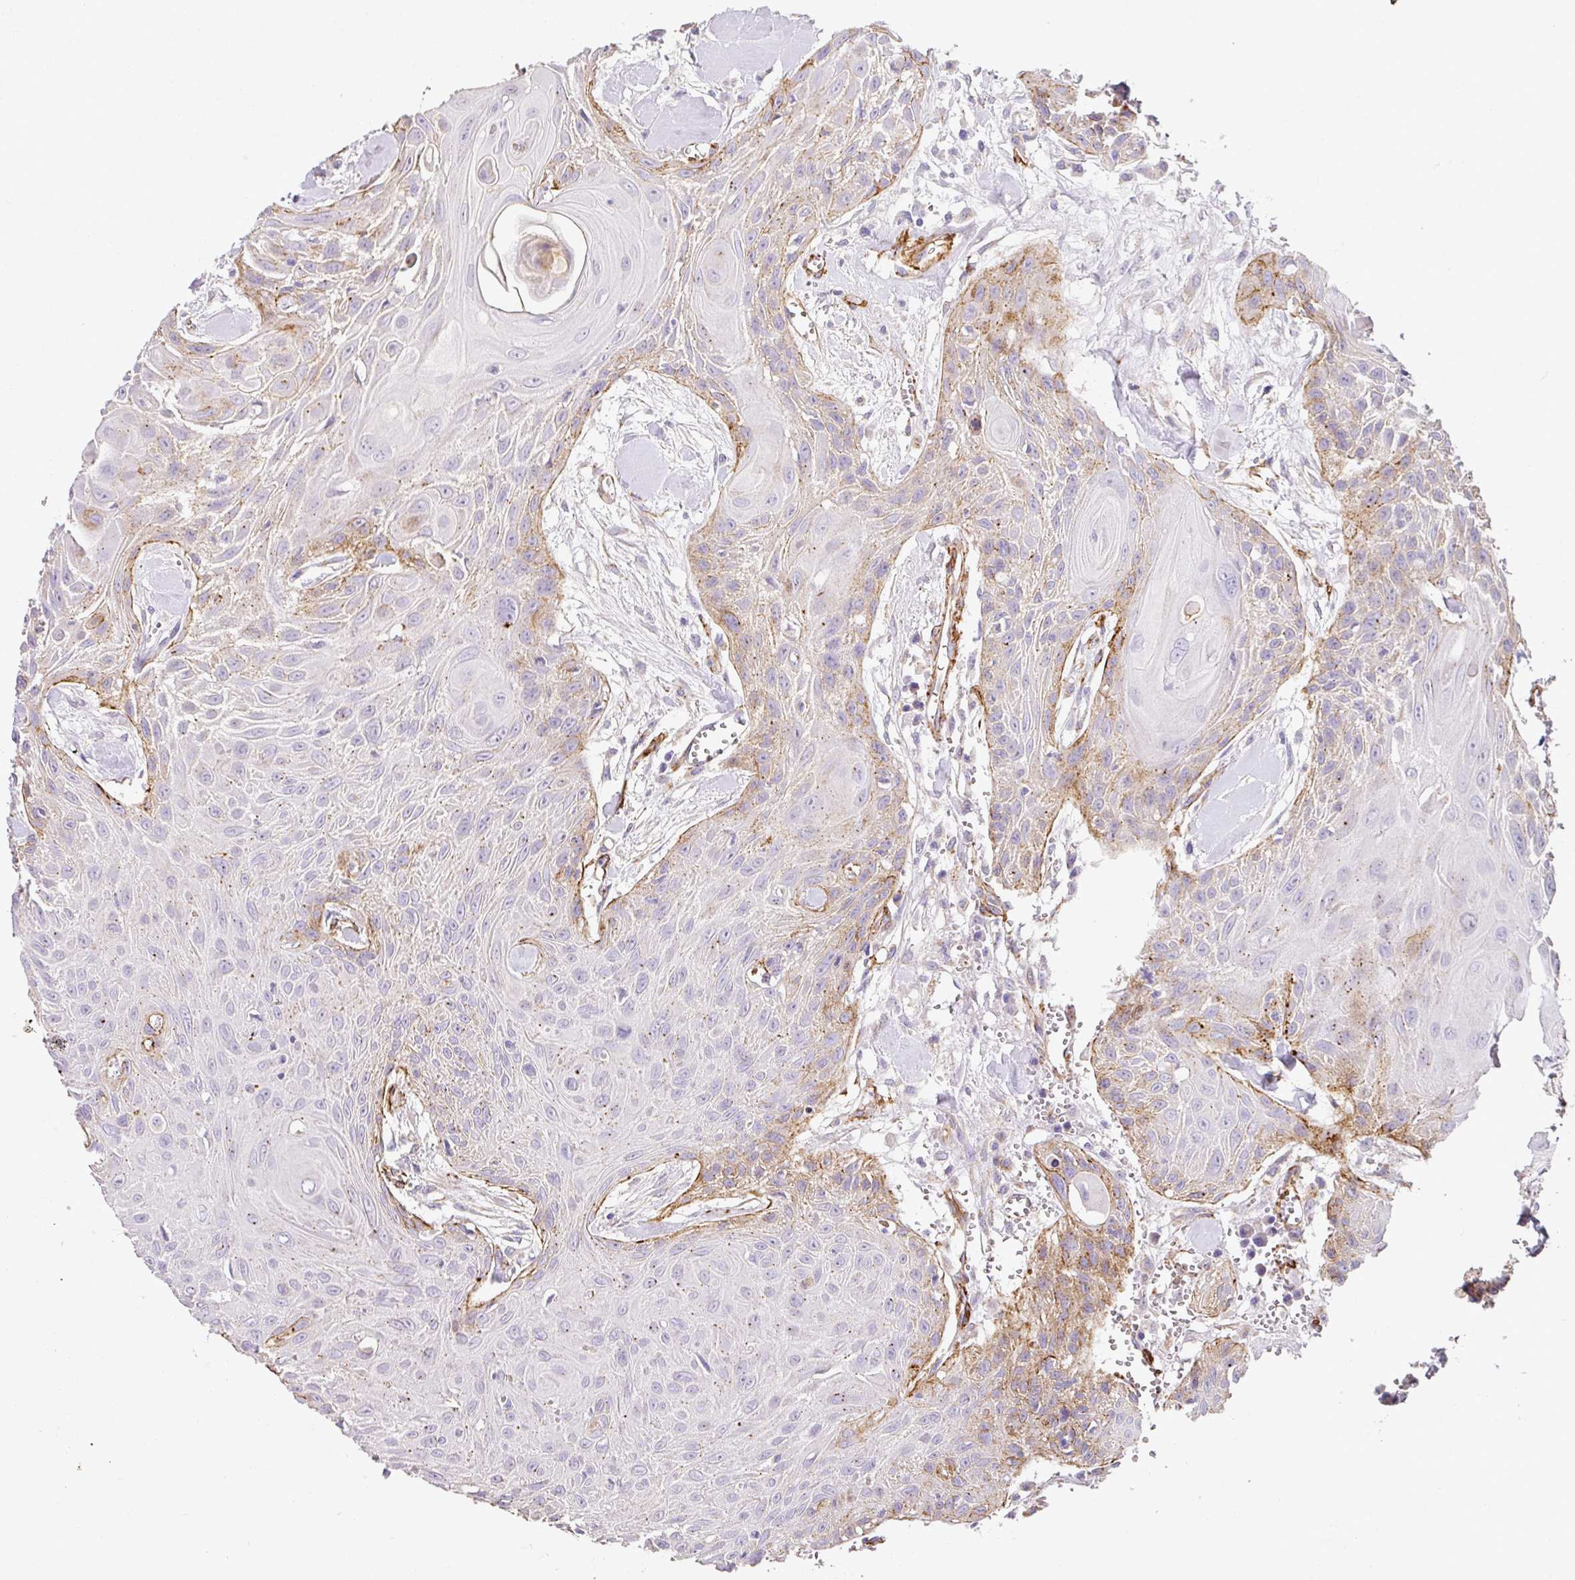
{"staining": {"intensity": "moderate", "quantity": "<25%", "location": "cytoplasmic/membranous"}, "tissue": "head and neck cancer", "cell_type": "Tumor cells", "image_type": "cancer", "snomed": [{"axis": "morphology", "description": "Squamous cell carcinoma, NOS"}, {"axis": "topography", "description": "Lymph node"}, {"axis": "topography", "description": "Salivary gland"}, {"axis": "topography", "description": "Head-Neck"}], "caption": "Head and neck cancer stained with DAB IHC demonstrates low levels of moderate cytoplasmic/membranous expression in approximately <25% of tumor cells. Using DAB (3,3'-diaminobenzidine) (brown) and hematoxylin (blue) stains, captured at high magnification using brightfield microscopy.", "gene": "SLC25A17", "patient": {"sex": "female", "age": 74}}